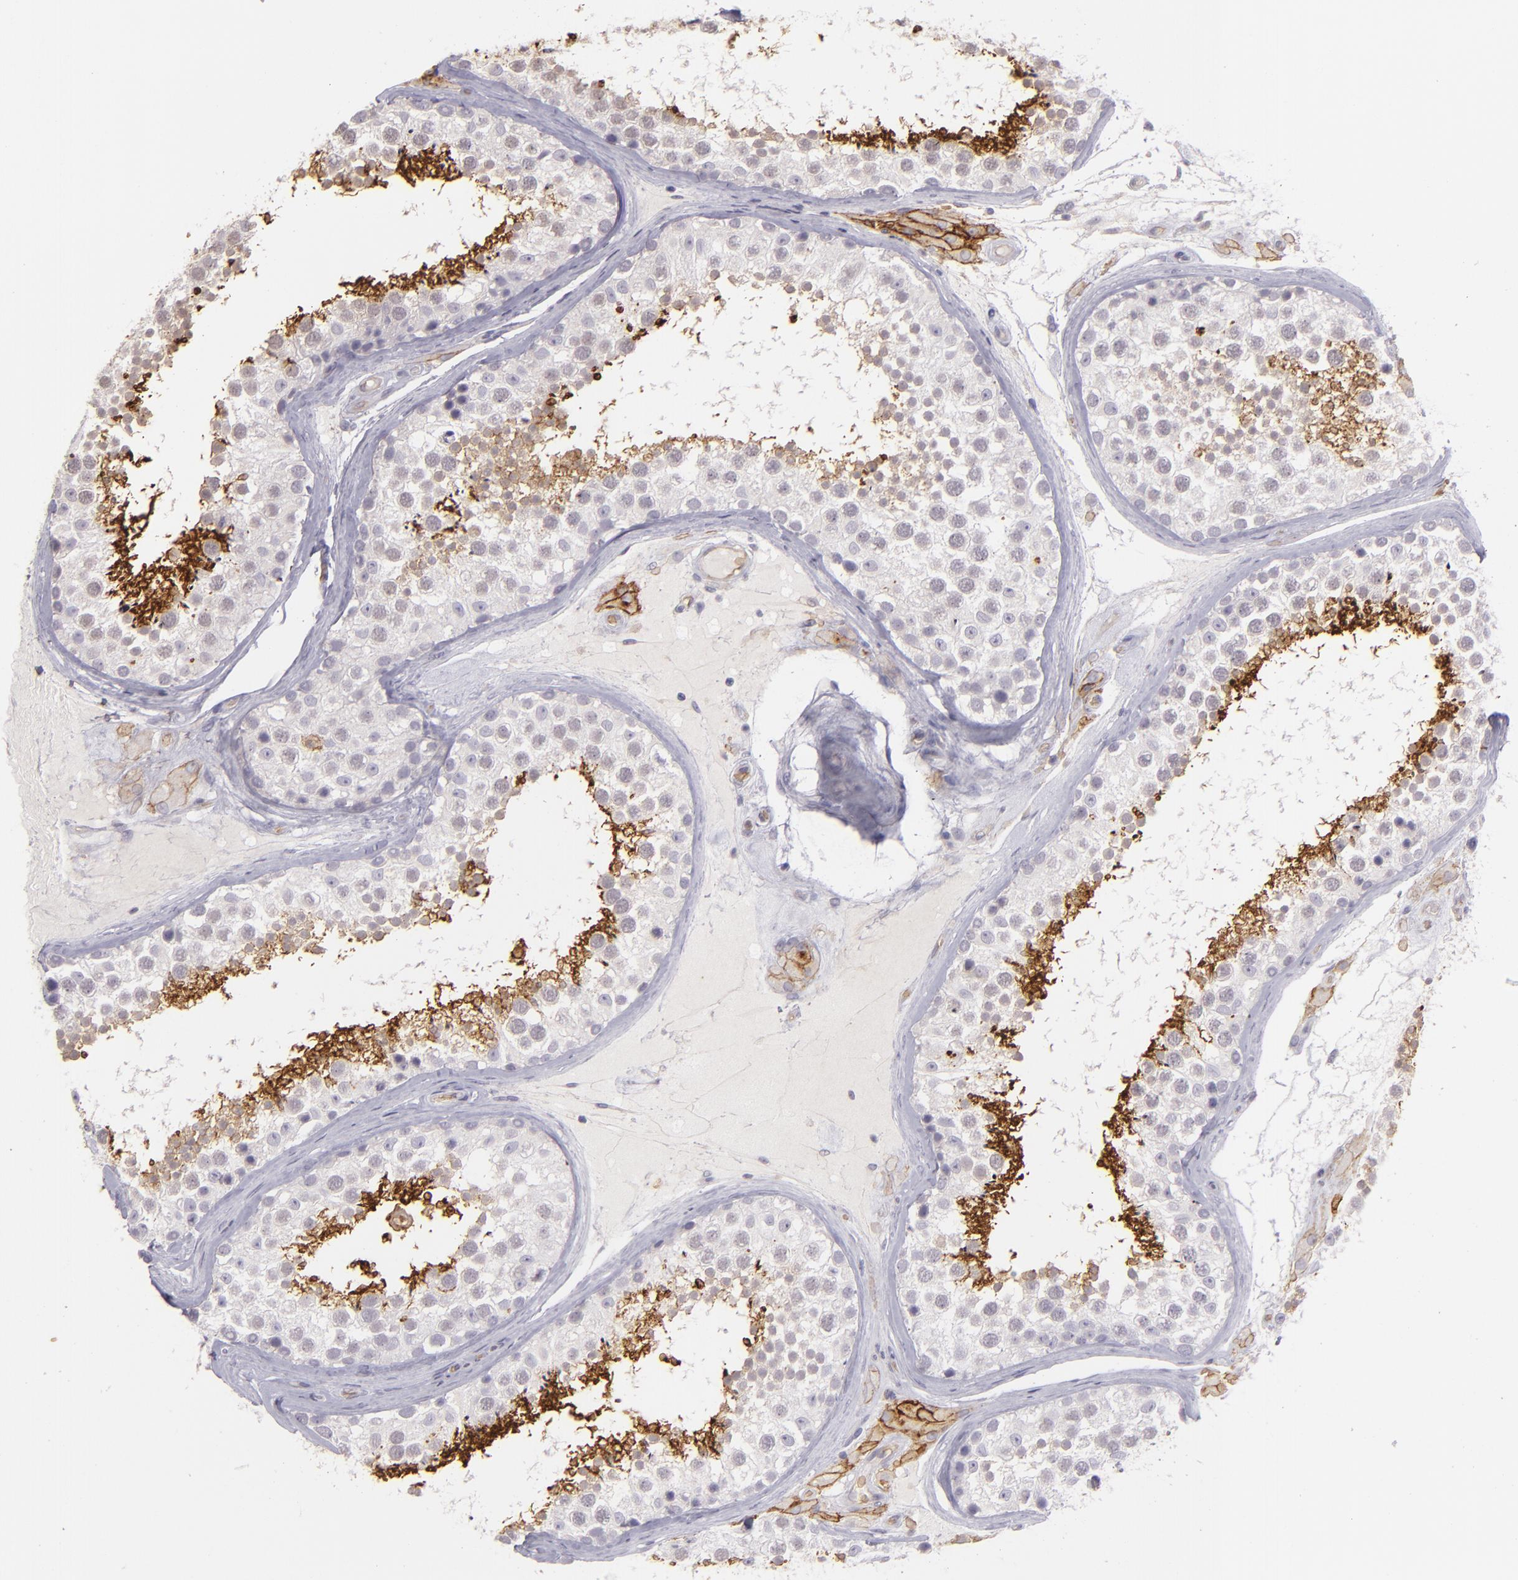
{"staining": {"intensity": "strong", "quantity": "<25%", "location": "cytoplasmic/membranous"}, "tissue": "testis", "cell_type": "Cells in seminiferous ducts", "image_type": "normal", "snomed": [{"axis": "morphology", "description": "Normal tissue, NOS"}, {"axis": "topography", "description": "Testis"}], "caption": "Cells in seminiferous ducts display medium levels of strong cytoplasmic/membranous positivity in approximately <25% of cells in normal testis.", "gene": "ACE", "patient": {"sex": "male", "age": 46}}